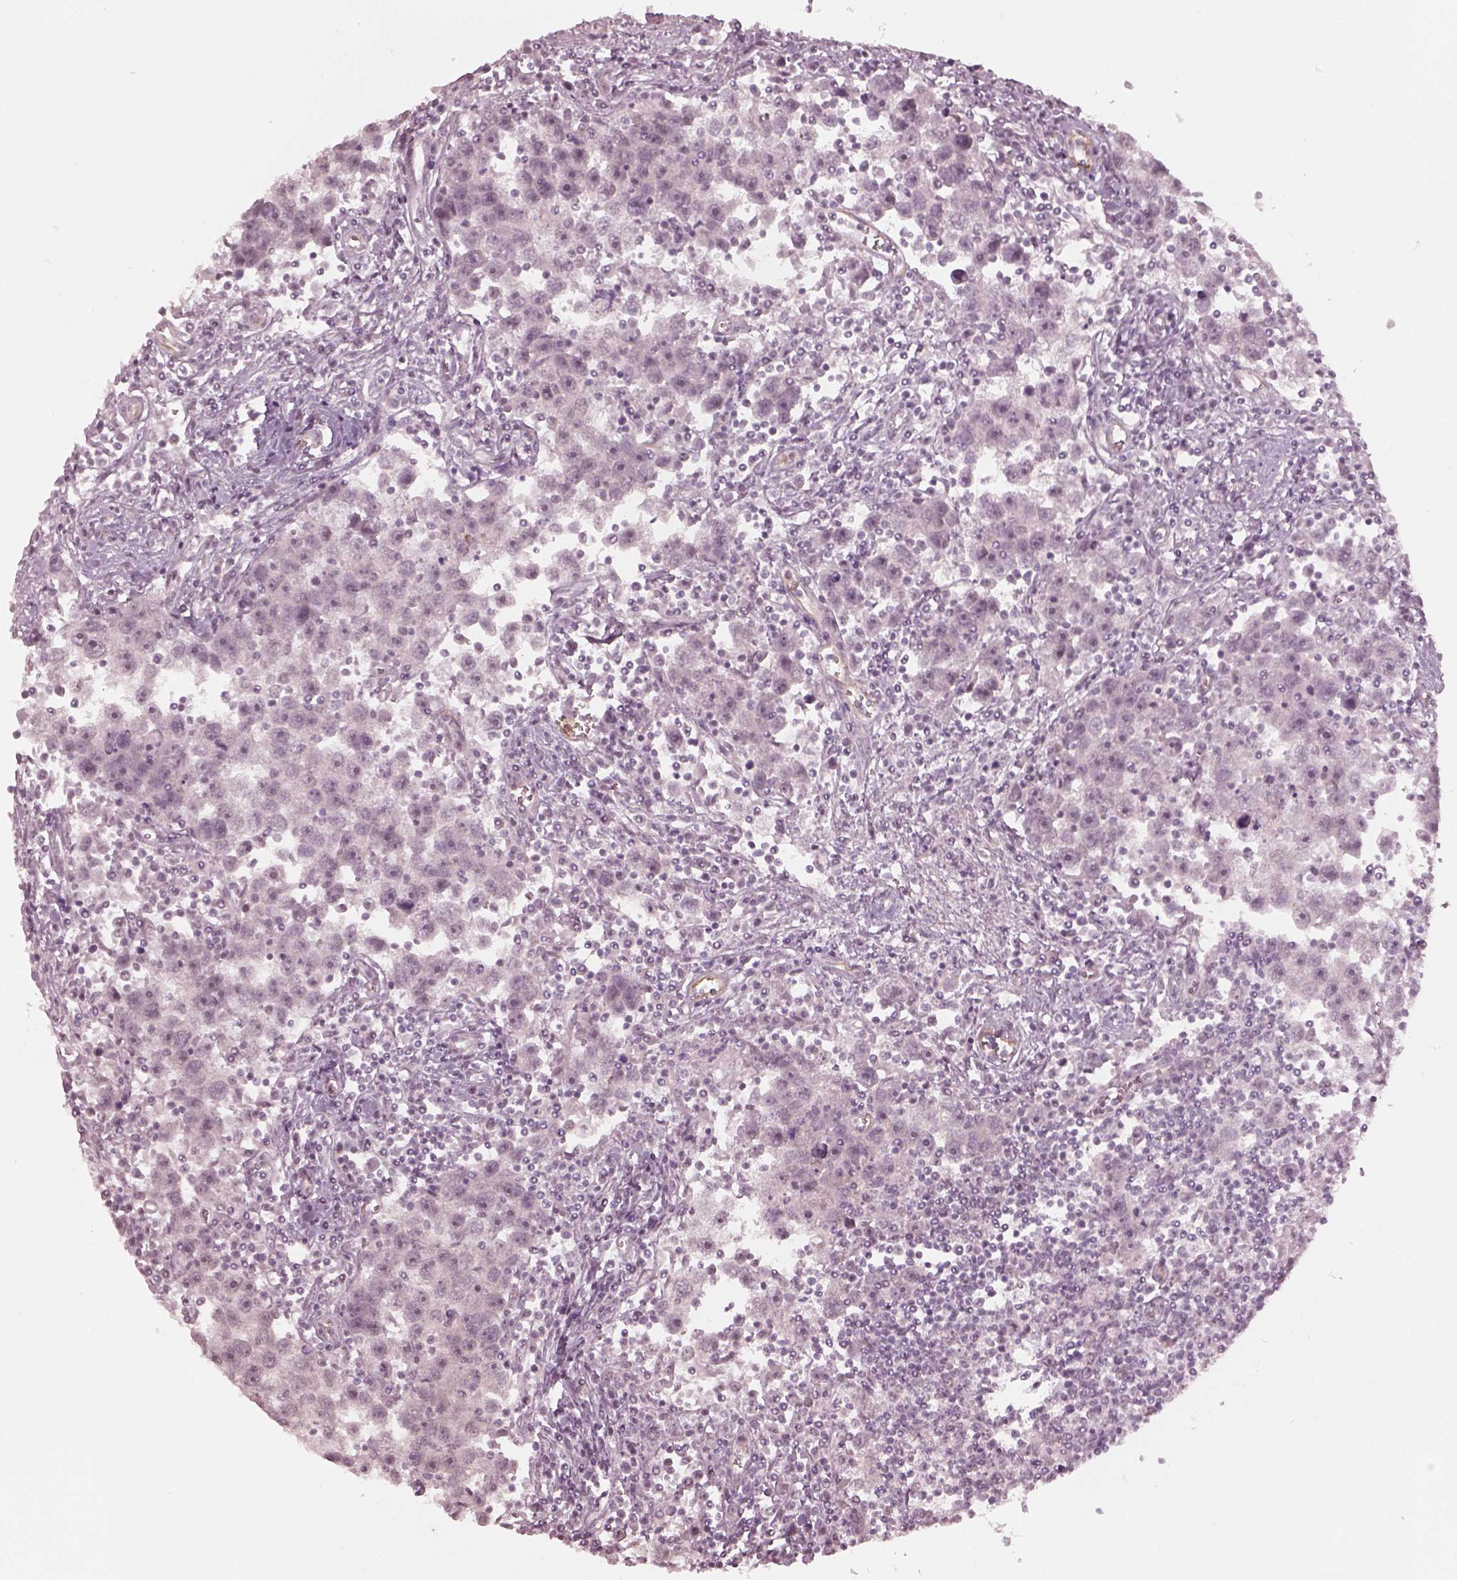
{"staining": {"intensity": "negative", "quantity": "none", "location": "none"}, "tissue": "testis cancer", "cell_type": "Tumor cells", "image_type": "cancer", "snomed": [{"axis": "morphology", "description": "Seminoma, NOS"}, {"axis": "topography", "description": "Testis"}], "caption": "IHC photomicrograph of human seminoma (testis) stained for a protein (brown), which shows no expression in tumor cells. (DAB immunohistochemistry, high magnification).", "gene": "RPGRIP1", "patient": {"sex": "male", "age": 30}}